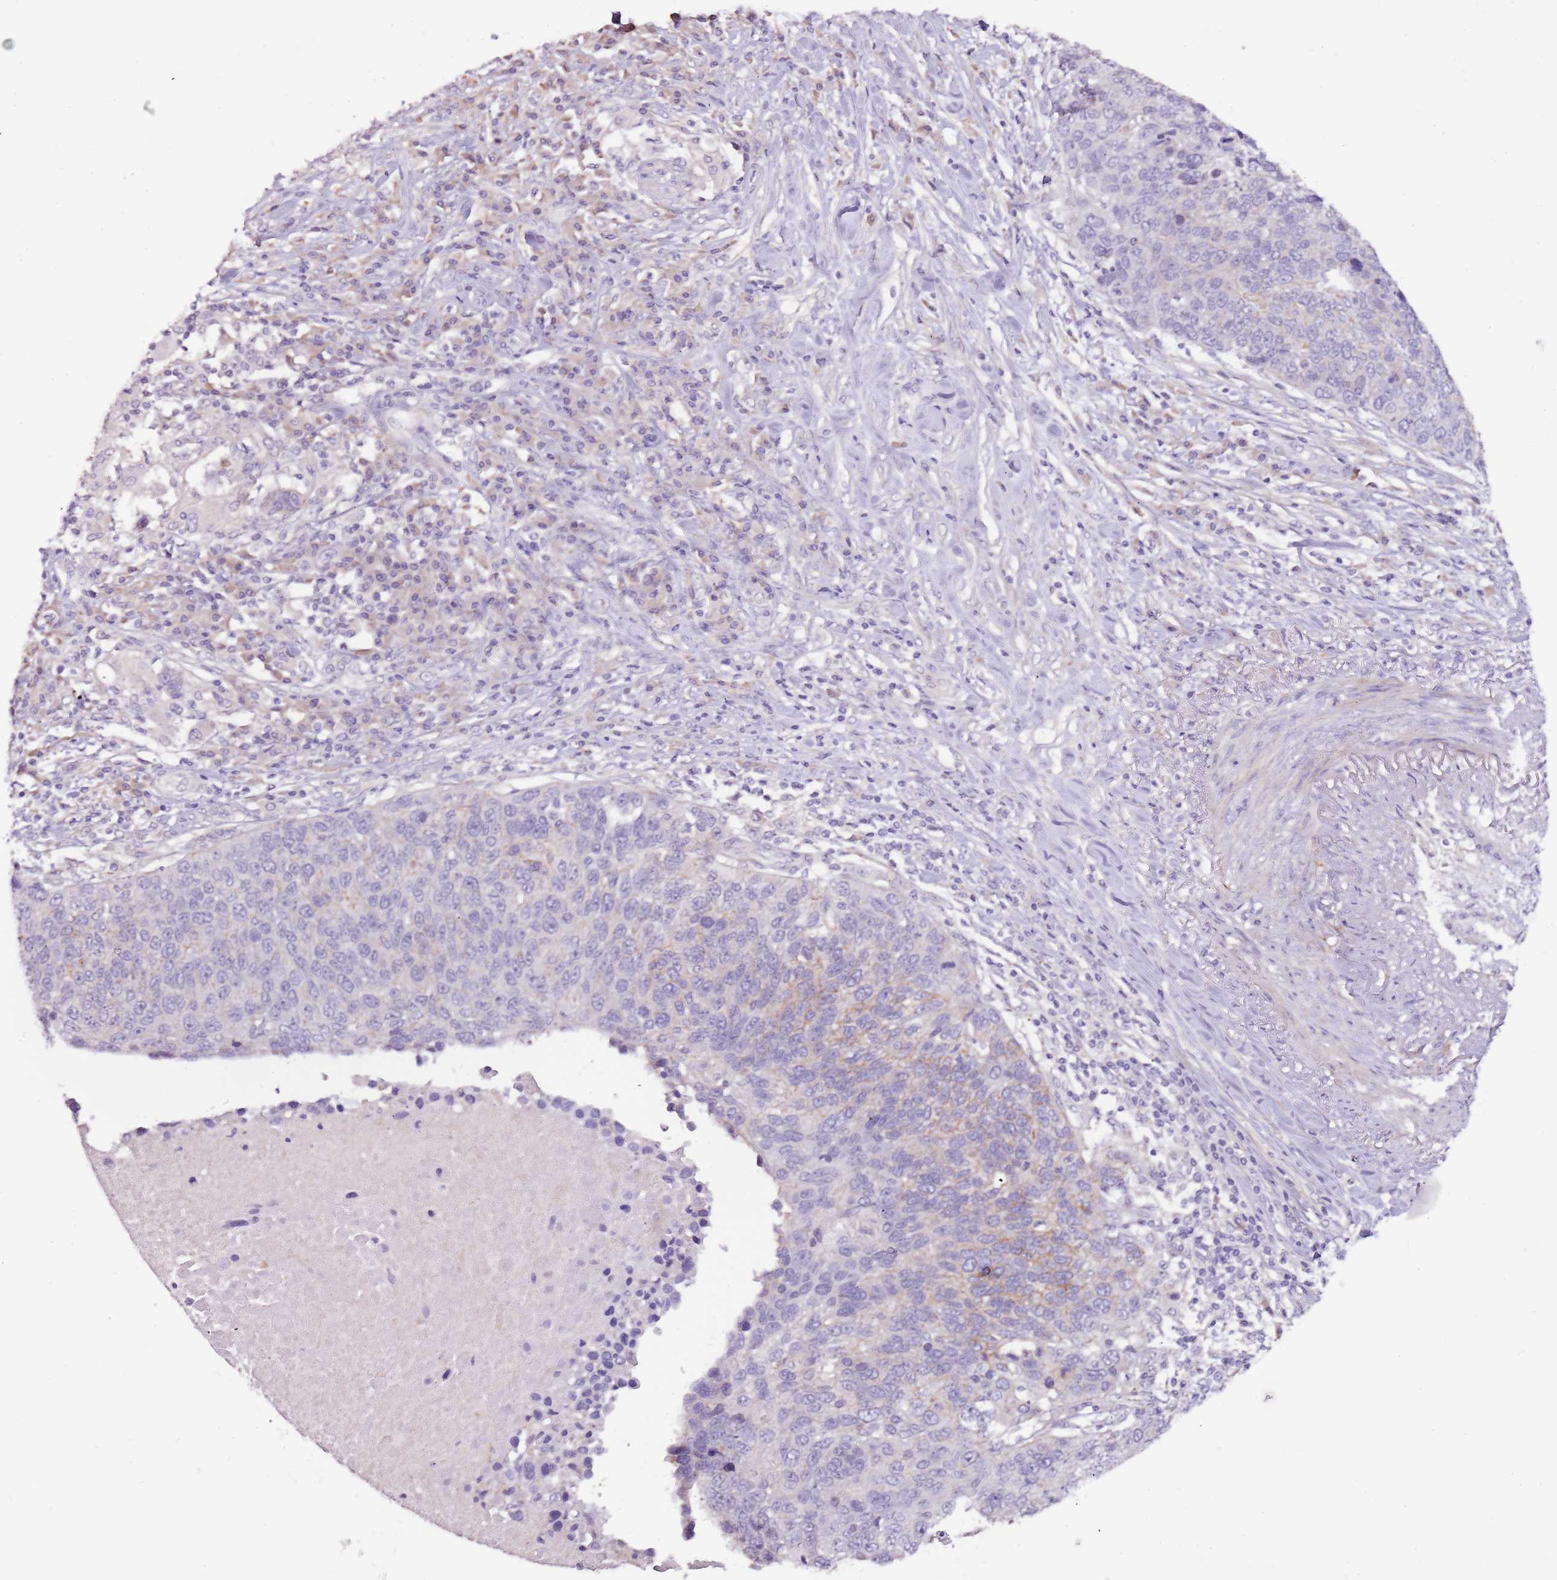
{"staining": {"intensity": "negative", "quantity": "none", "location": "none"}, "tissue": "lung cancer", "cell_type": "Tumor cells", "image_type": "cancer", "snomed": [{"axis": "morphology", "description": "Normal tissue, NOS"}, {"axis": "morphology", "description": "Squamous cell carcinoma, NOS"}, {"axis": "topography", "description": "Lymph node"}, {"axis": "topography", "description": "Lung"}], "caption": "IHC of human squamous cell carcinoma (lung) exhibits no positivity in tumor cells. The staining is performed using DAB (3,3'-diaminobenzidine) brown chromogen with nuclei counter-stained in using hematoxylin.", "gene": "NKX2-3", "patient": {"sex": "male", "age": 66}}